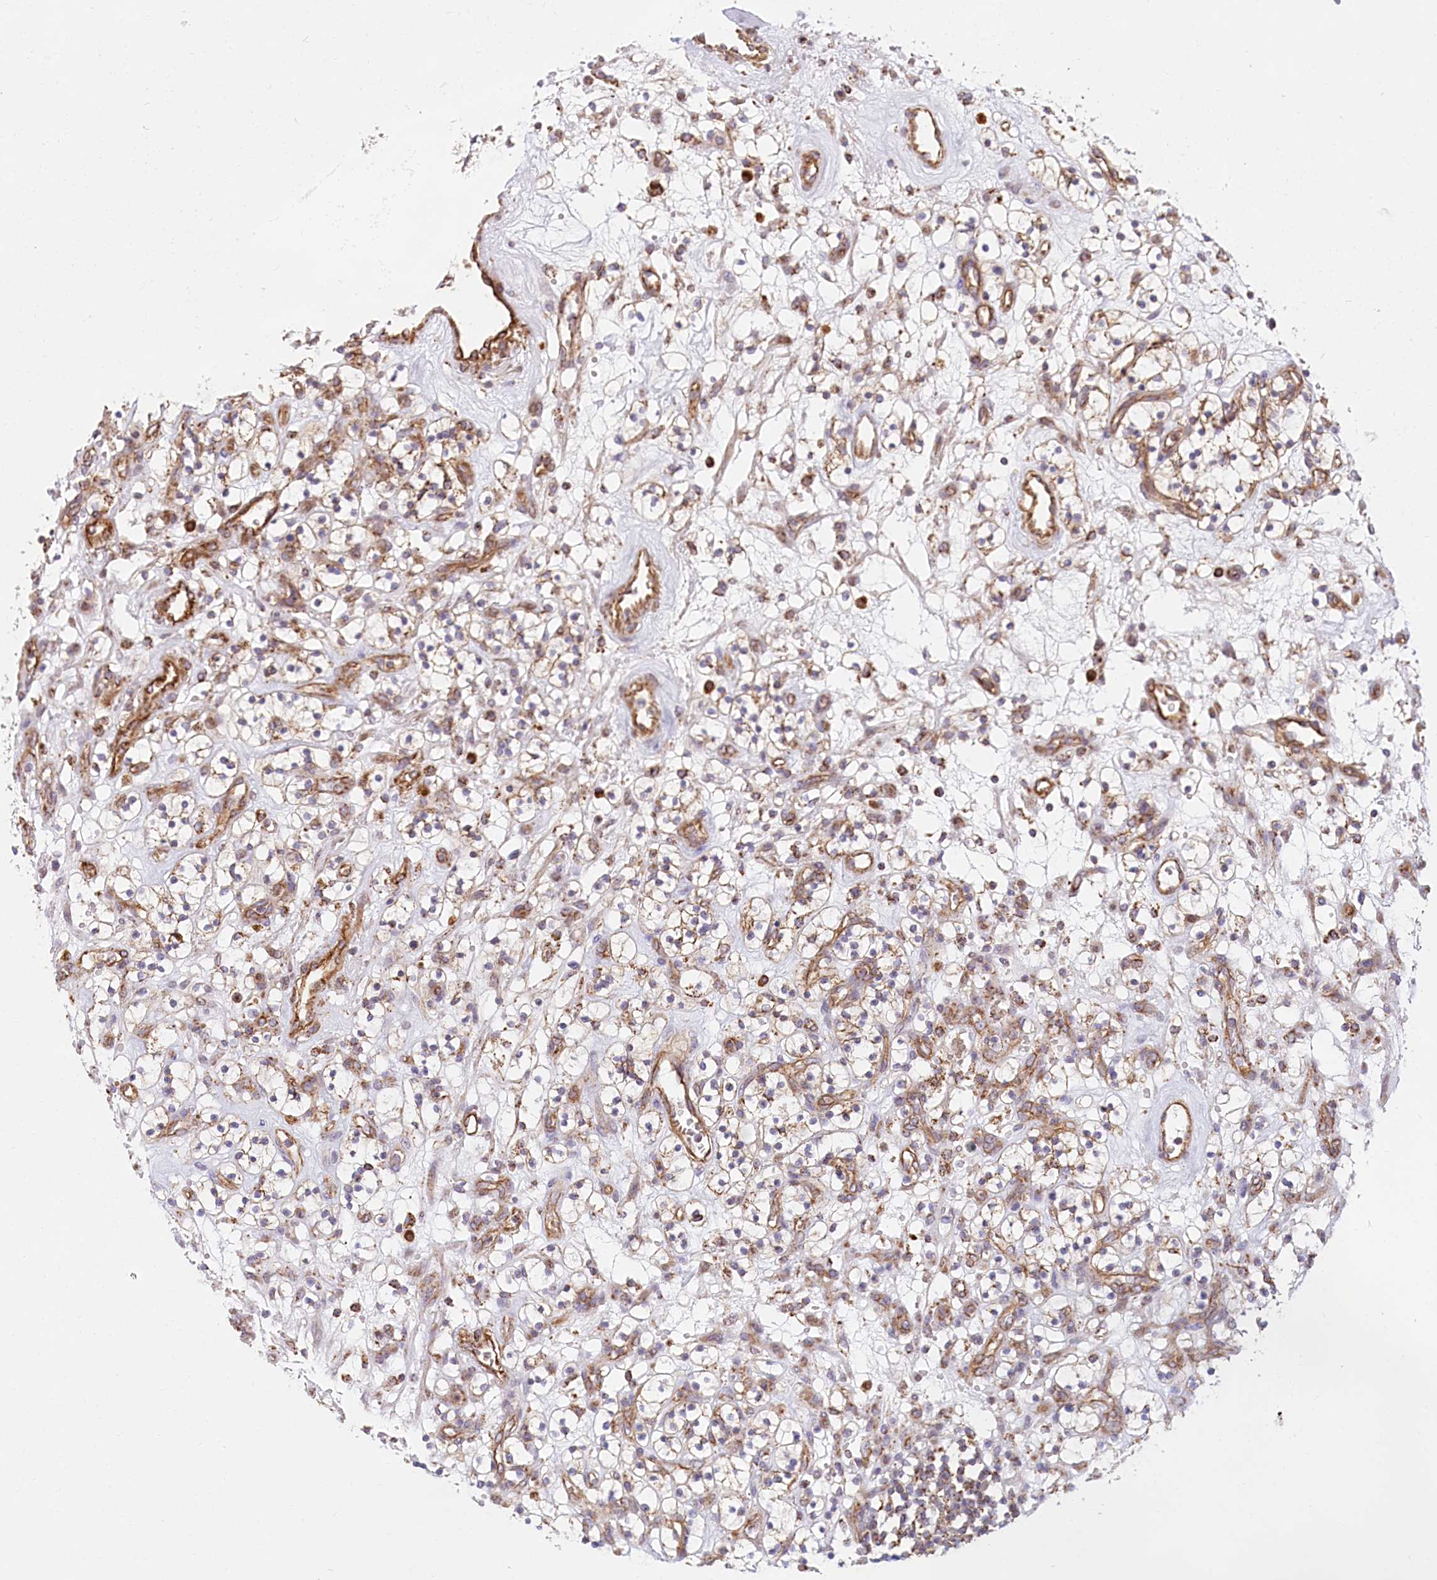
{"staining": {"intensity": "weak", "quantity": "<25%", "location": "cytoplasmic/membranous"}, "tissue": "renal cancer", "cell_type": "Tumor cells", "image_type": "cancer", "snomed": [{"axis": "morphology", "description": "Adenocarcinoma, NOS"}, {"axis": "topography", "description": "Kidney"}], "caption": "IHC micrograph of human renal adenocarcinoma stained for a protein (brown), which exhibits no staining in tumor cells.", "gene": "UMPS", "patient": {"sex": "female", "age": 57}}